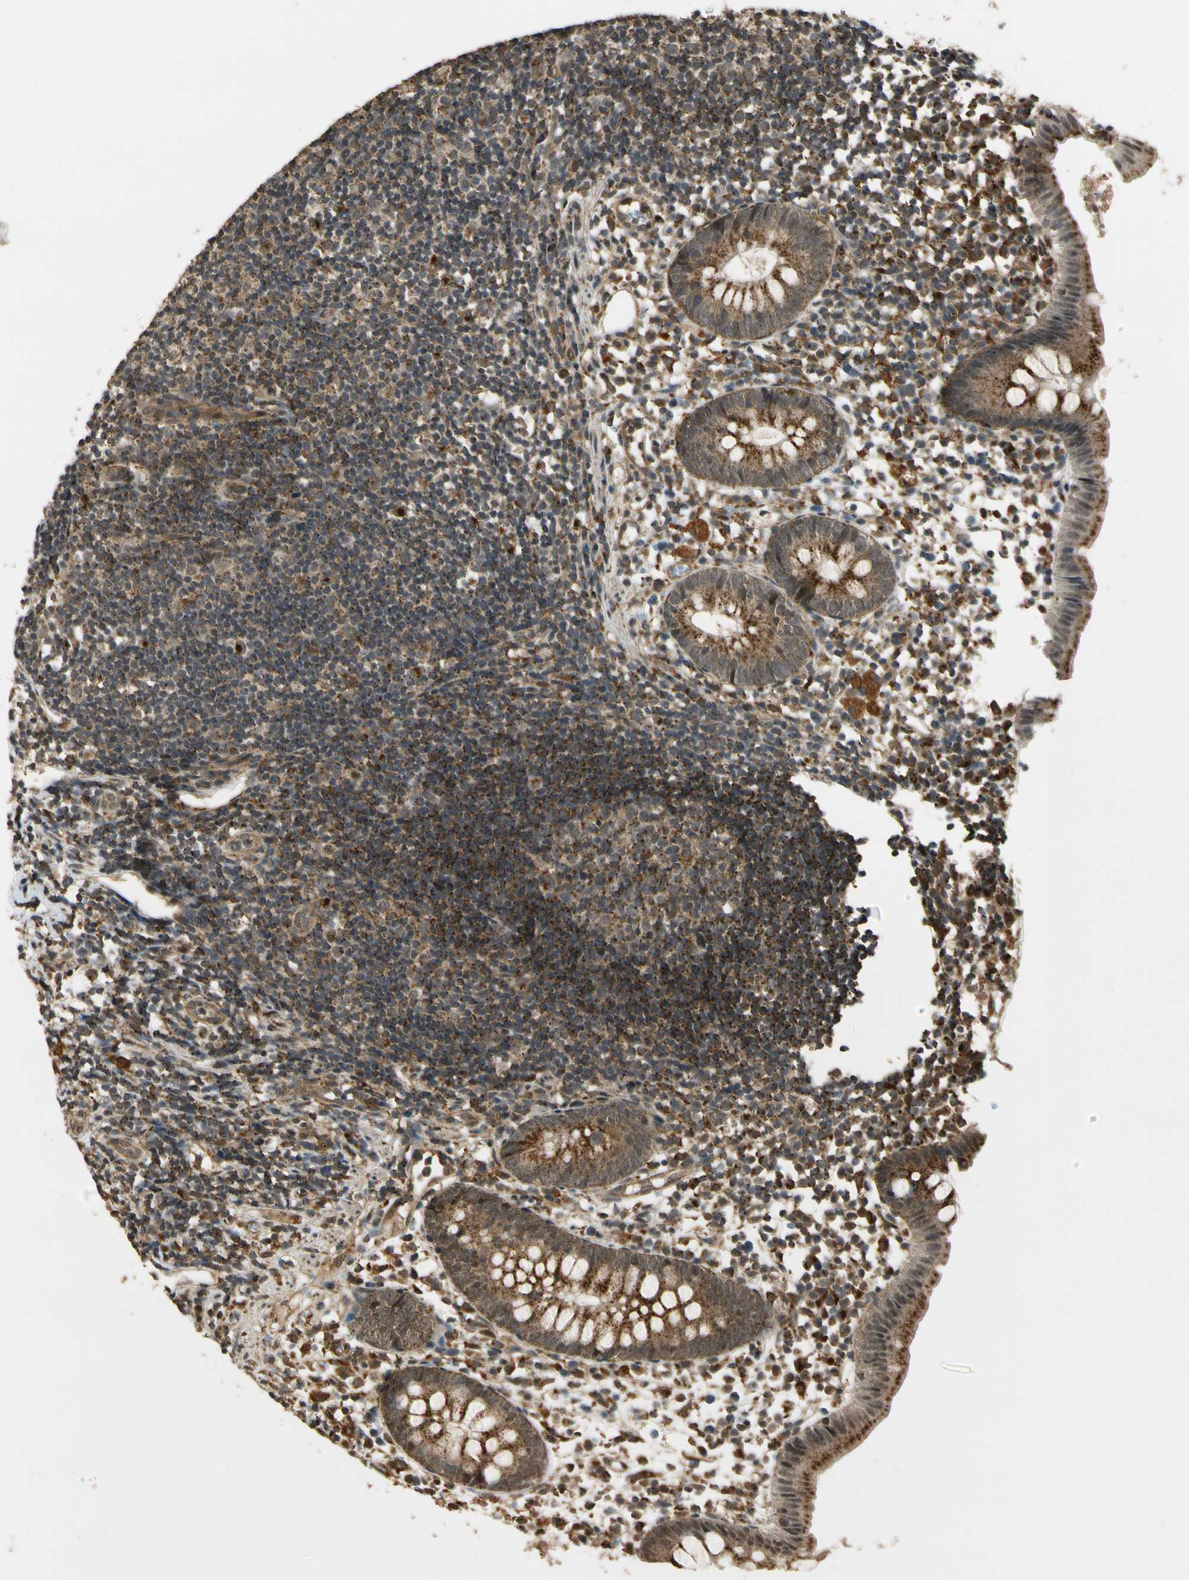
{"staining": {"intensity": "strong", "quantity": ">75%", "location": "cytoplasmic/membranous"}, "tissue": "appendix", "cell_type": "Glandular cells", "image_type": "normal", "snomed": [{"axis": "morphology", "description": "Normal tissue, NOS"}, {"axis": "topography", "description": "Appendix"}], "caption": "The photomicrograph reveals staining of unremarkable appendix, revealing strong cytoplasmic/membranous protein positivity (brown color) within glandular cells.", "gene": "LAMTOR1", "patient": {"sex": "female", "age": 20}}